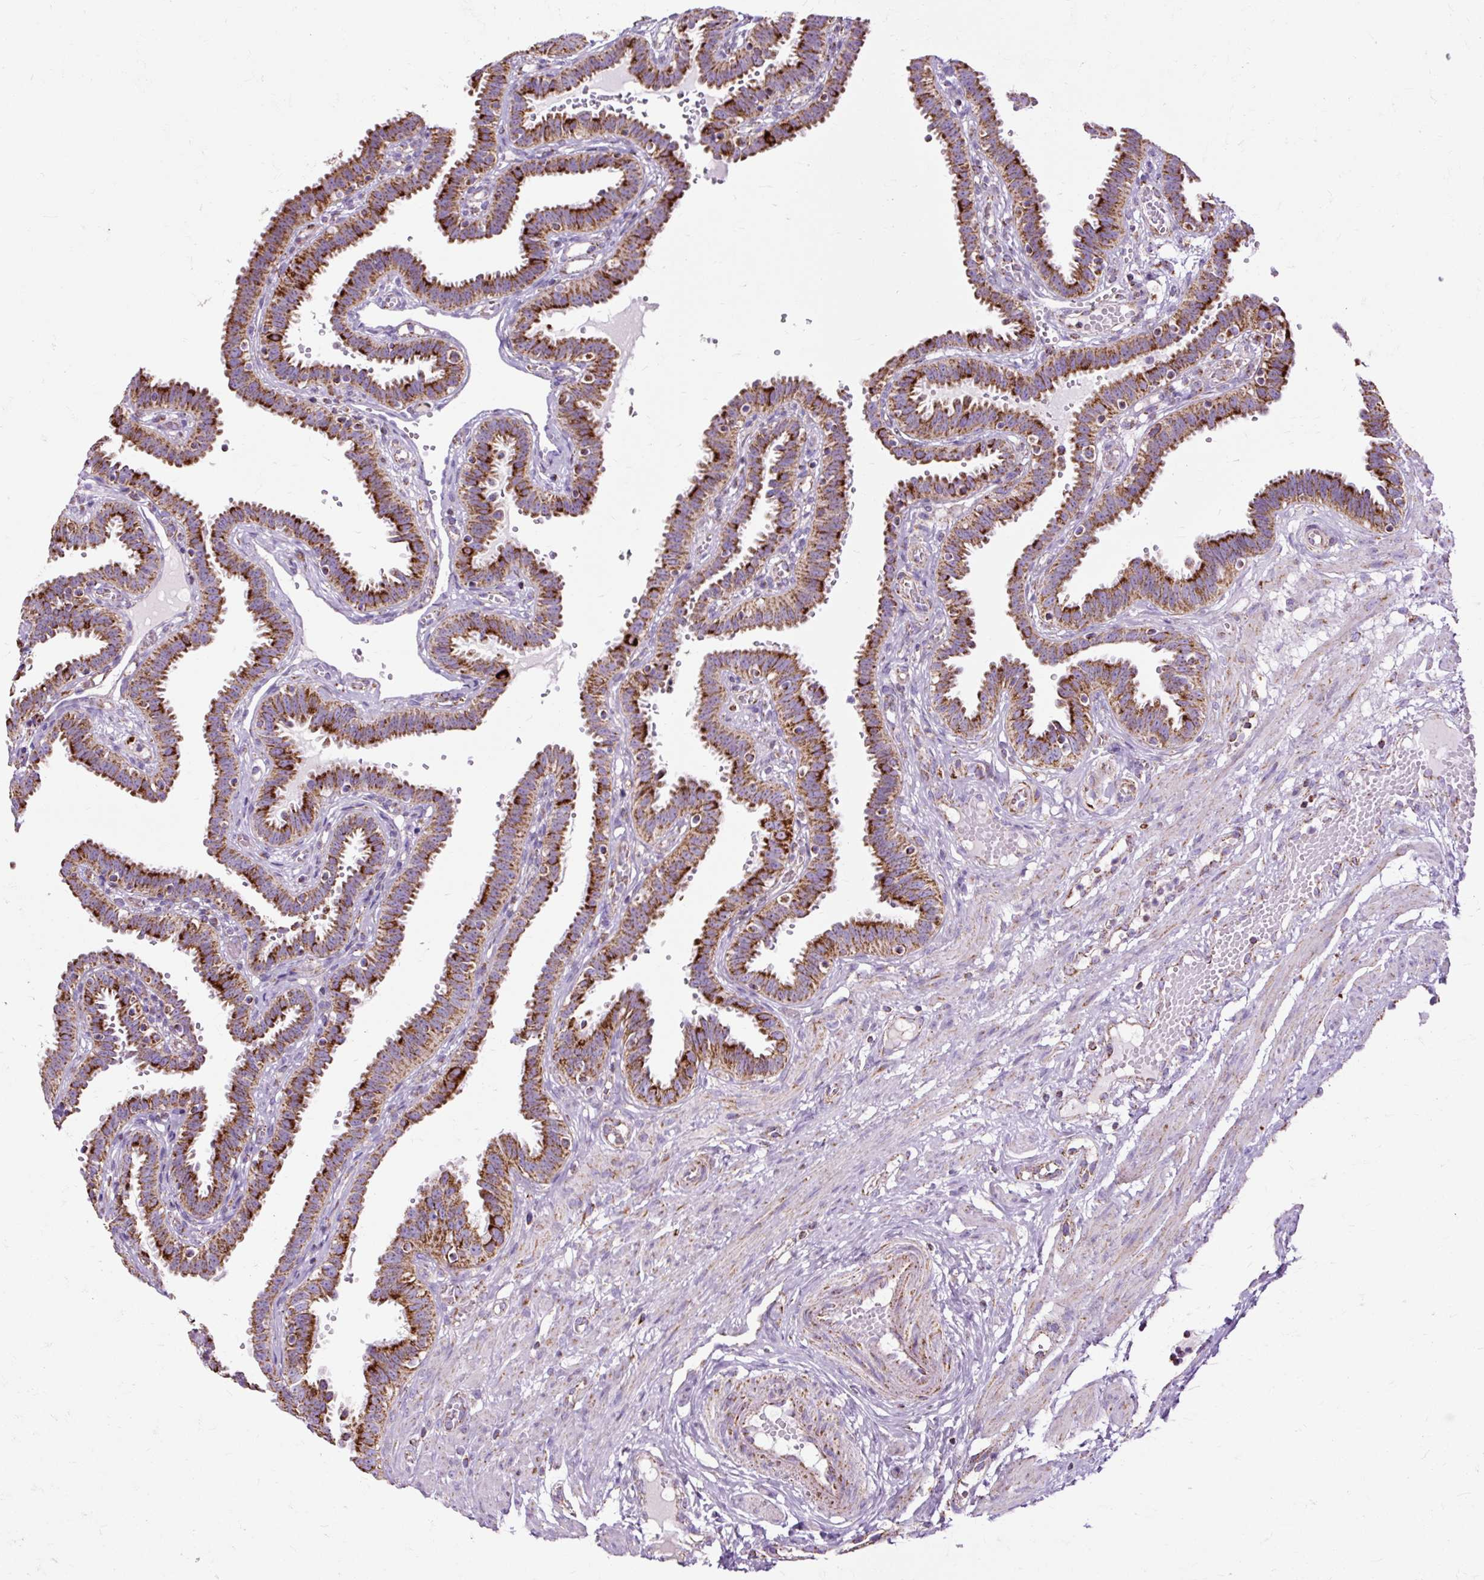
{"staining": {"intensity": "strong", "quantity": ">75%", "location": "cytoplasmic/membranous"}, "tissue": "fallopian tube", "cell_type": "Glandular cells", "image_type": "normal", "snomed": [{"axis": "morphology", "description": "Normal tissue, NOS"}, {"axis": "topography", "description": "Fallopian tube"}], "caption": "This photomicrograph displays immunohistochemistry staining of benign fallopian tube, with high strong cytoplasmic/membranous expression in about >75% of glandular cells.", "gene": "DLAT", "patient": {"sex": "female", "age": 37}}